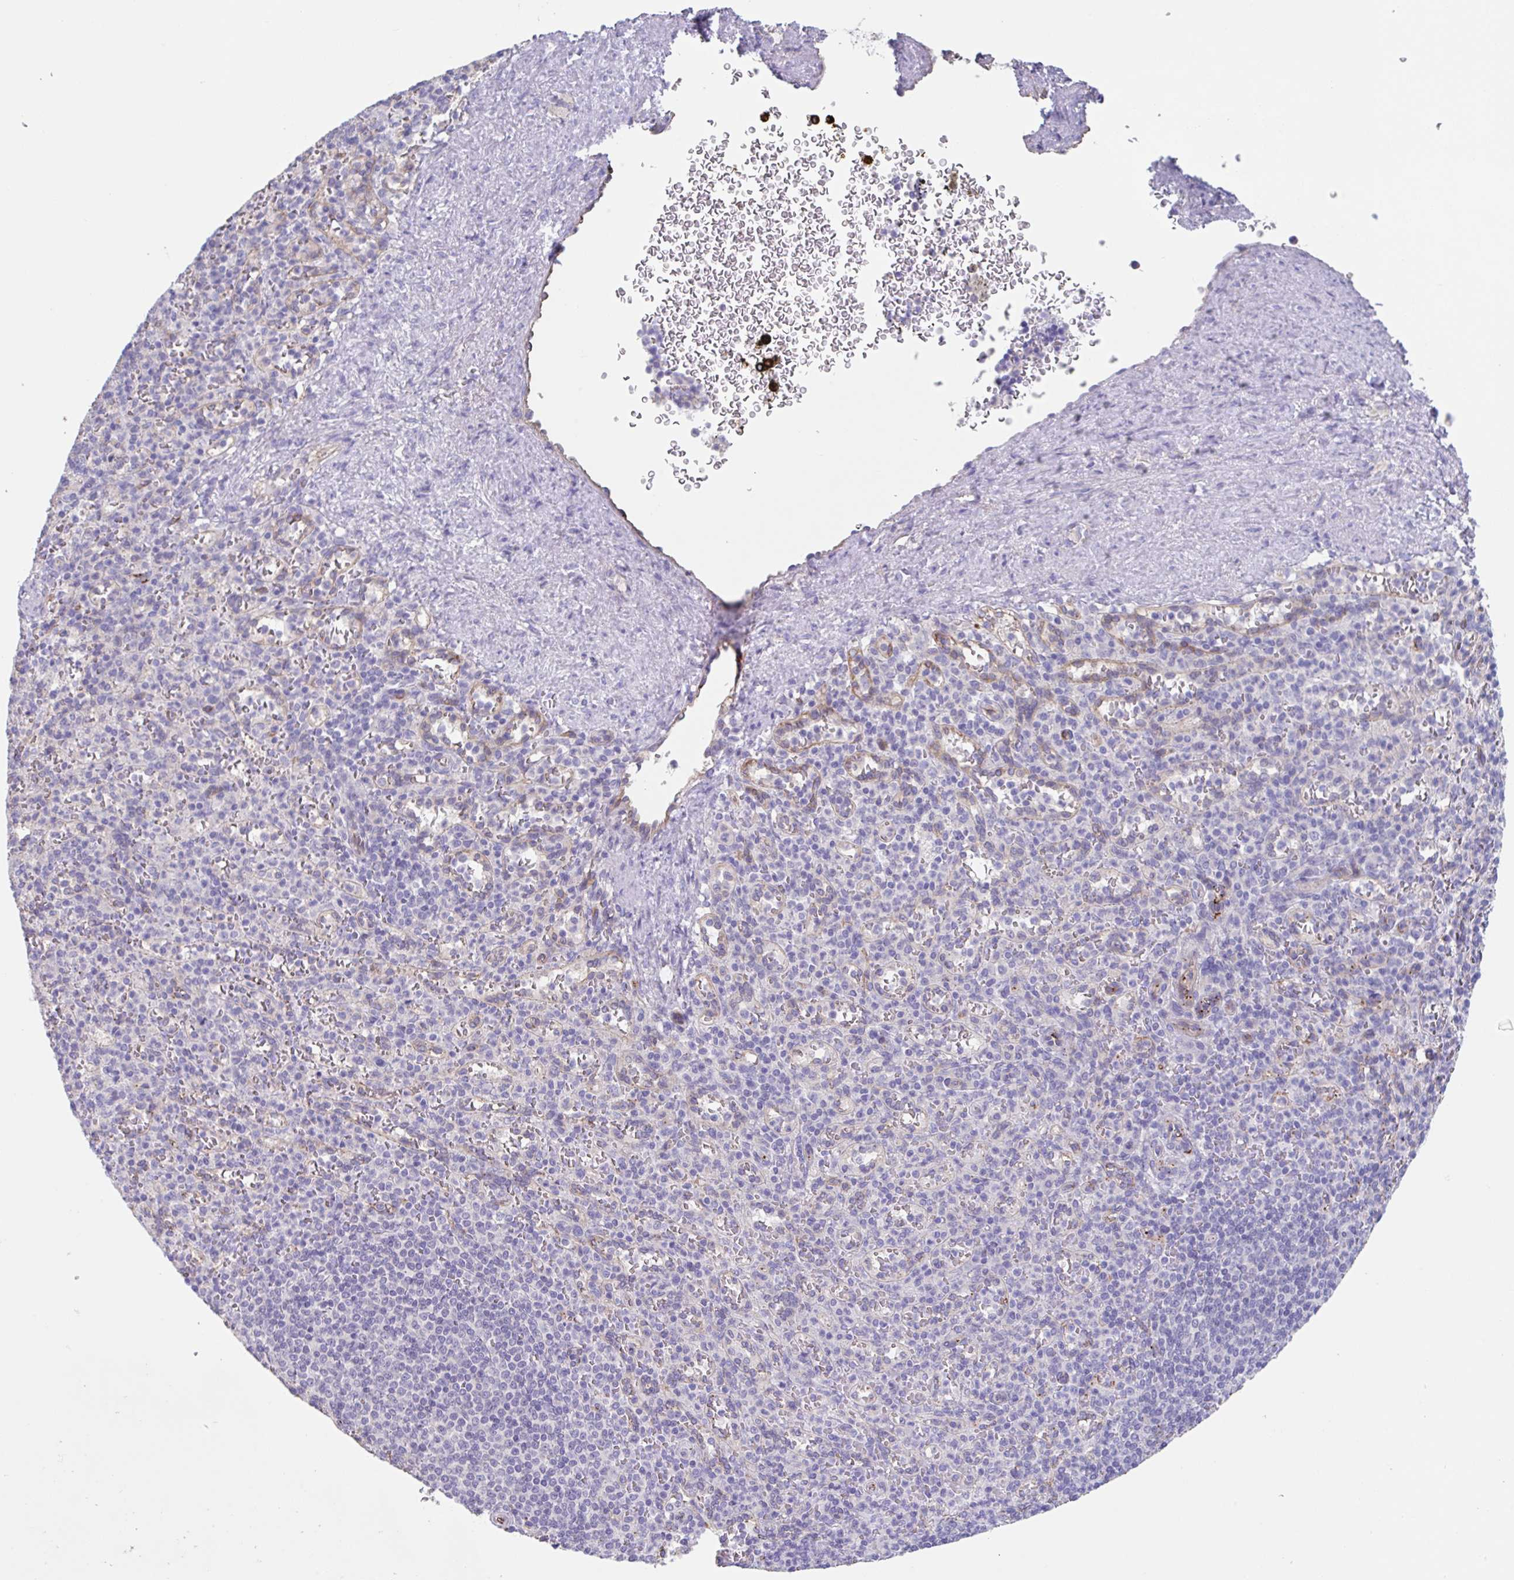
{"staining": {"intensity": "negative", "quantity": "none", "location": "none"}, "tissue": "spleen", "cell_type": "Cells in red pulp", "image_type": "normal", "snomed": [{"axis": "morphology", "description": "Normal tissue, NOS"}, {"axis": "topography", "description": "Spleen"}], "caption": "Cells in red pulp are negative for brown protein staining in benign spleen.", "gene": "EHD4", "patient": {"sex": "female", "age": 74}}